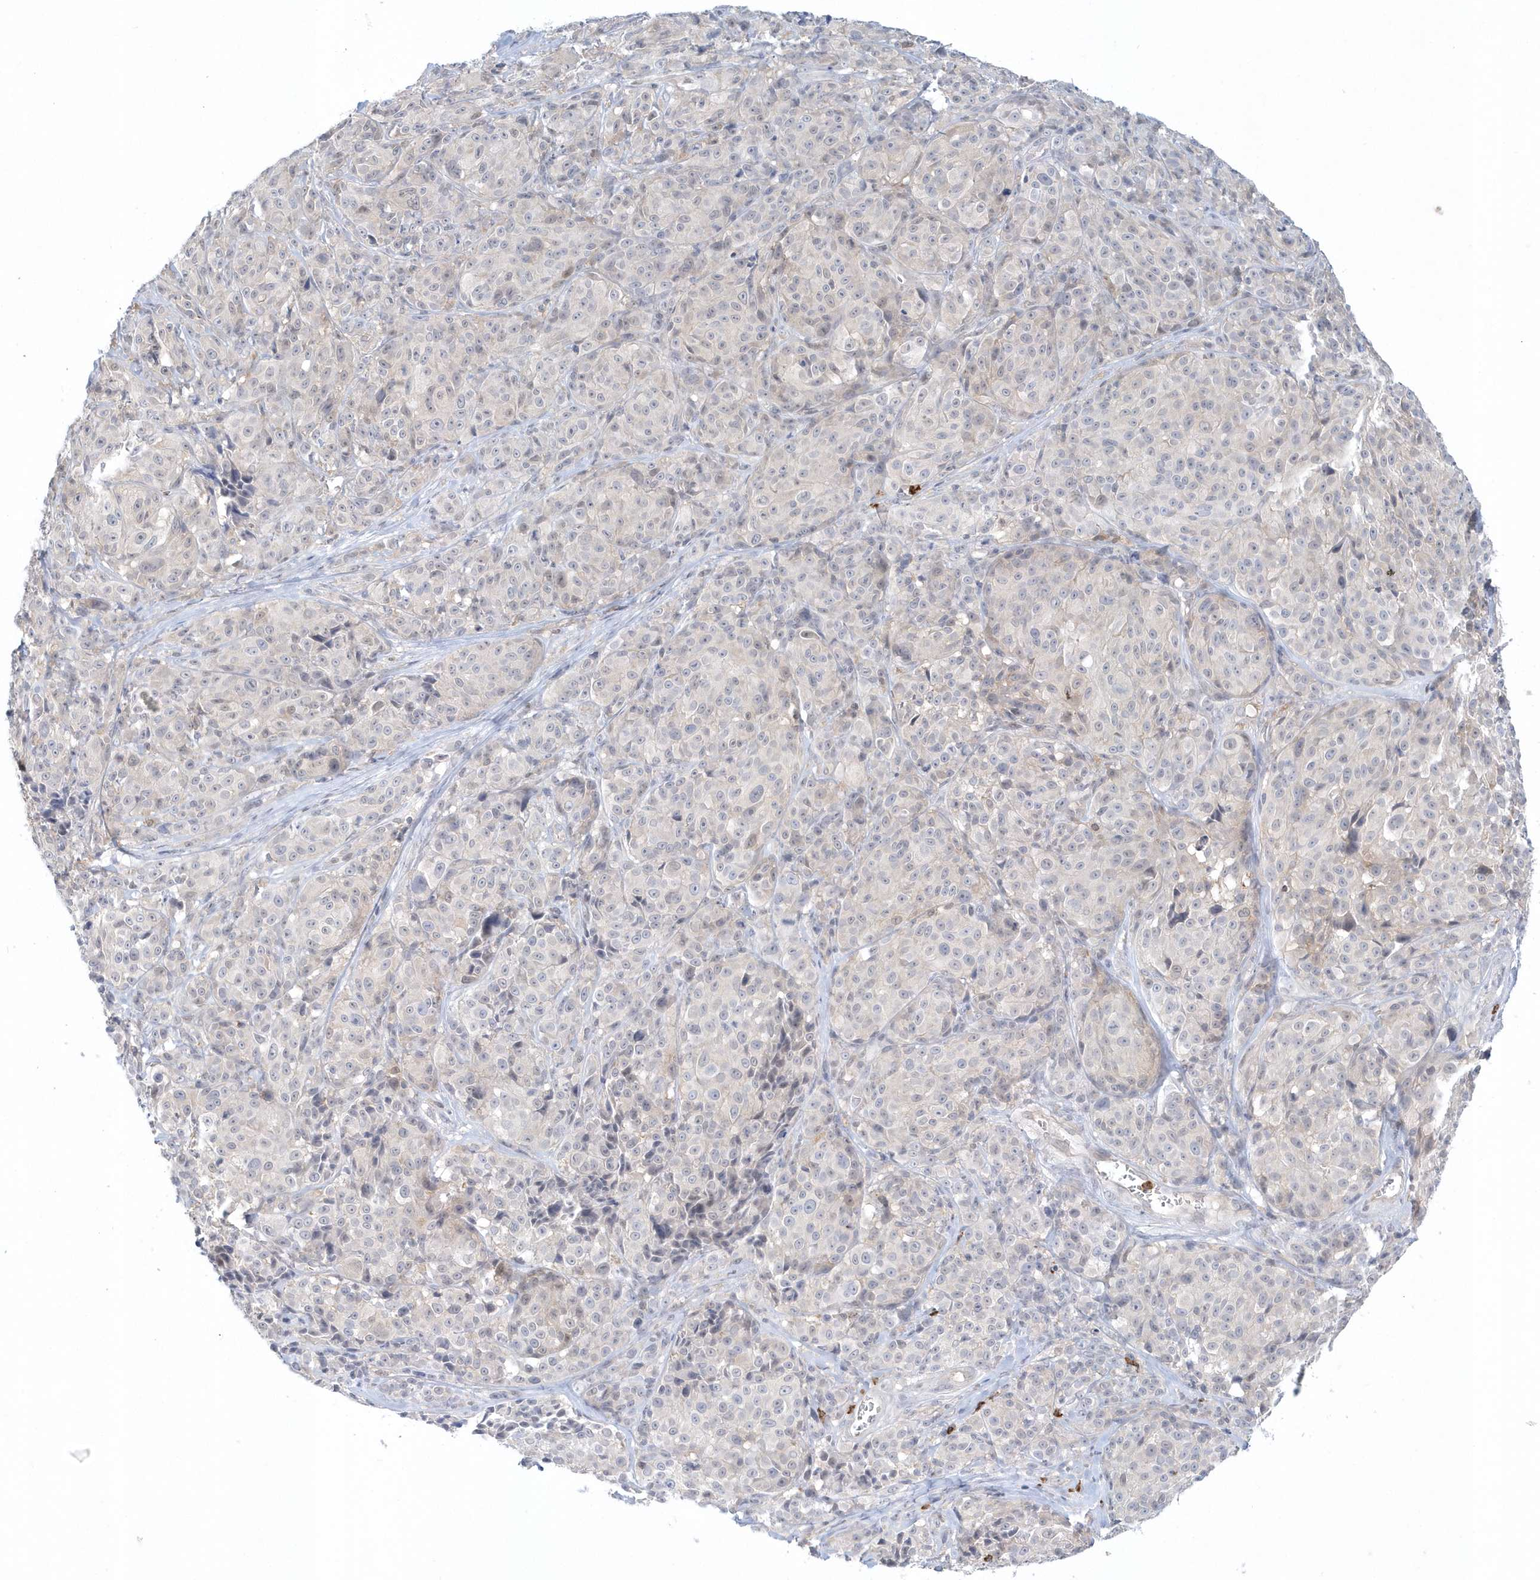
{"staining": {"intensity": "negative", "quantity": "none", "location": "none"}, "tissue": "melanoma", "cell_type": "Tumor cells", "image_type": "cancer", "snomed": [{"axis": "morphology", "description": "Malignant melanoma, NOS"}, {"axis": "topography", "description": "Skin"}], "caption": "Photomicrograph shows no significant protein staining in tumor cells of melanoma.", "gene": "RNF7", "patient": {"sex": "male", "age": 73}}